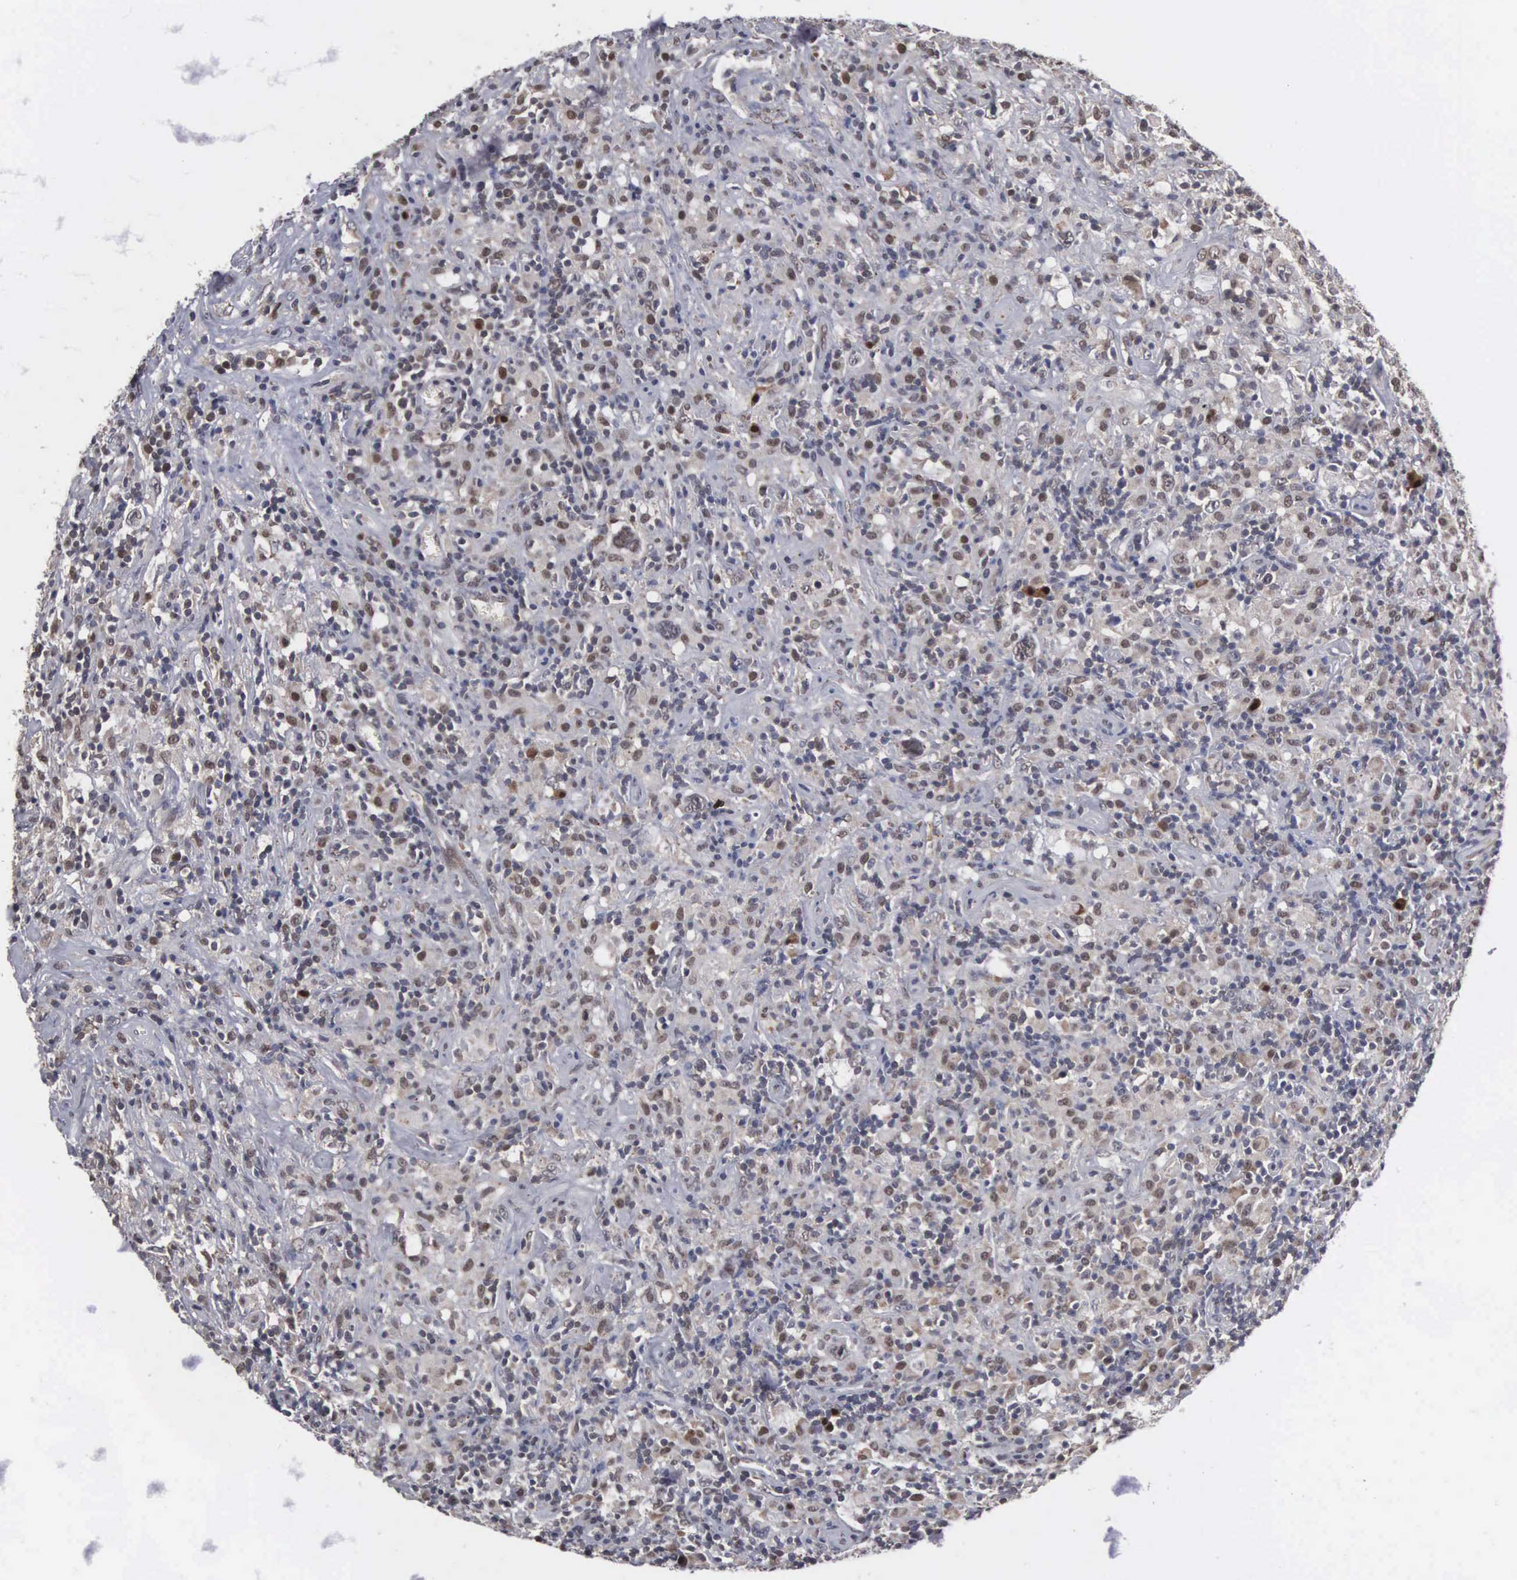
{"staining": {"intensity": "weak", "quantity": "<25%", "location": "nuclear"}, "tissue": "lymphoma", "cell_type": "Tumor cells", "image_type": "cancer", "snomed": [{"axis": "morphology", "description": "Hodgkin's disease, NOS"}, {"axis": "topography", "description": "Lymph node"}], "caption": "Hodgkin's disease was stained to show a protein in brown. There is no significant staining in tumor cells.", "gene": "TRMT5", "patient": {"sex": "male", "age": 46}}